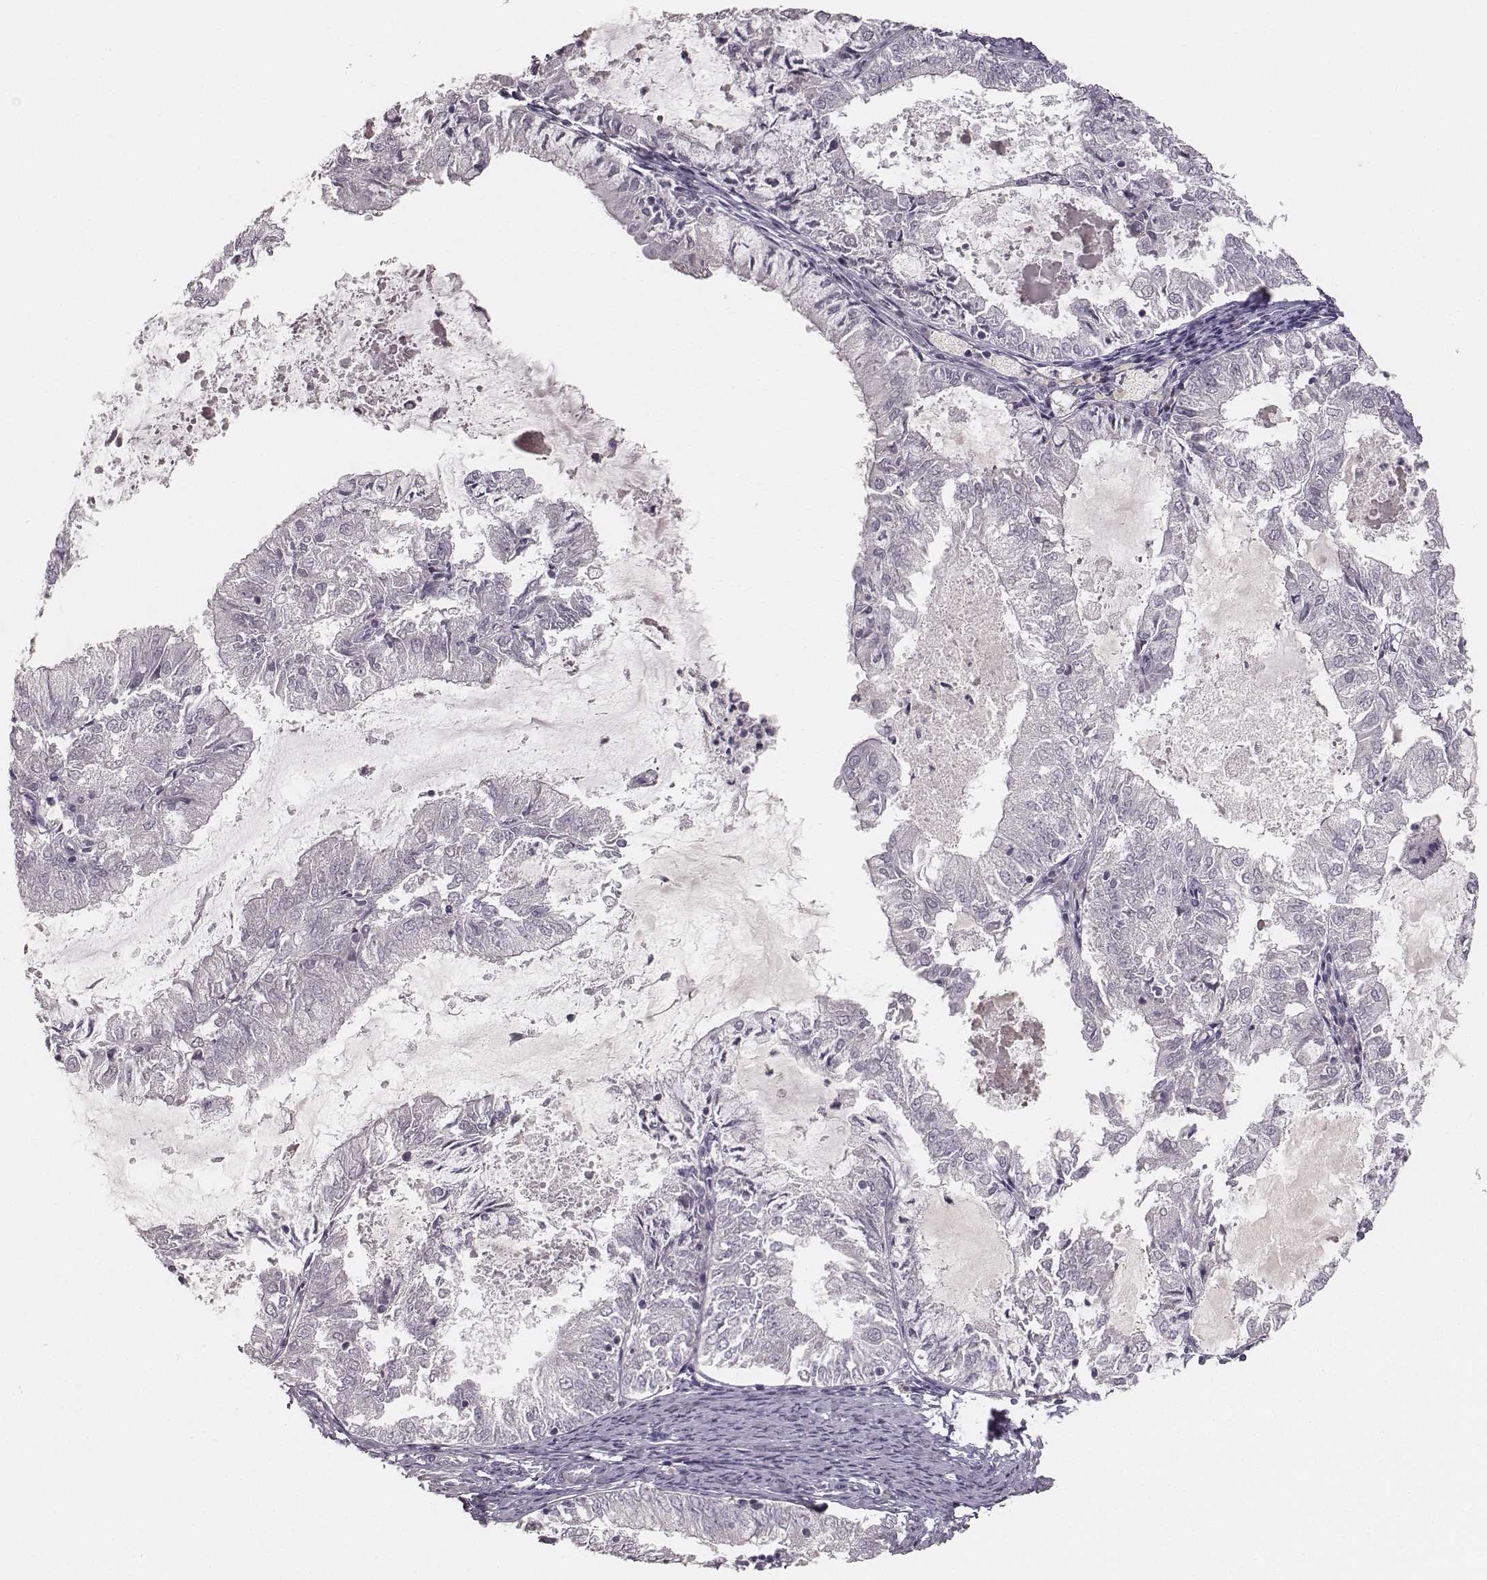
{"staining": {"intensity": "negative", "quantity": "none", "location": "none"}, "tissue": "endometrial cancer", "cell_type": "Tumor cells", "image_type": "cancer", "snomed": [{"axis": "morphology", "description": "Adenocarcinoma, NOS"}, {"axis": "topography", "description": "Endometrium"}], "caption": "DAB immunohistochemical staining of endometrial adenocarcinoma displays no significant staining in tumor cells. (DAB immunohistochemistry (IHC) with hematoxylin counter stain).", "gene": "LY6K", "patient": {"sex": "female", "age": 57}}